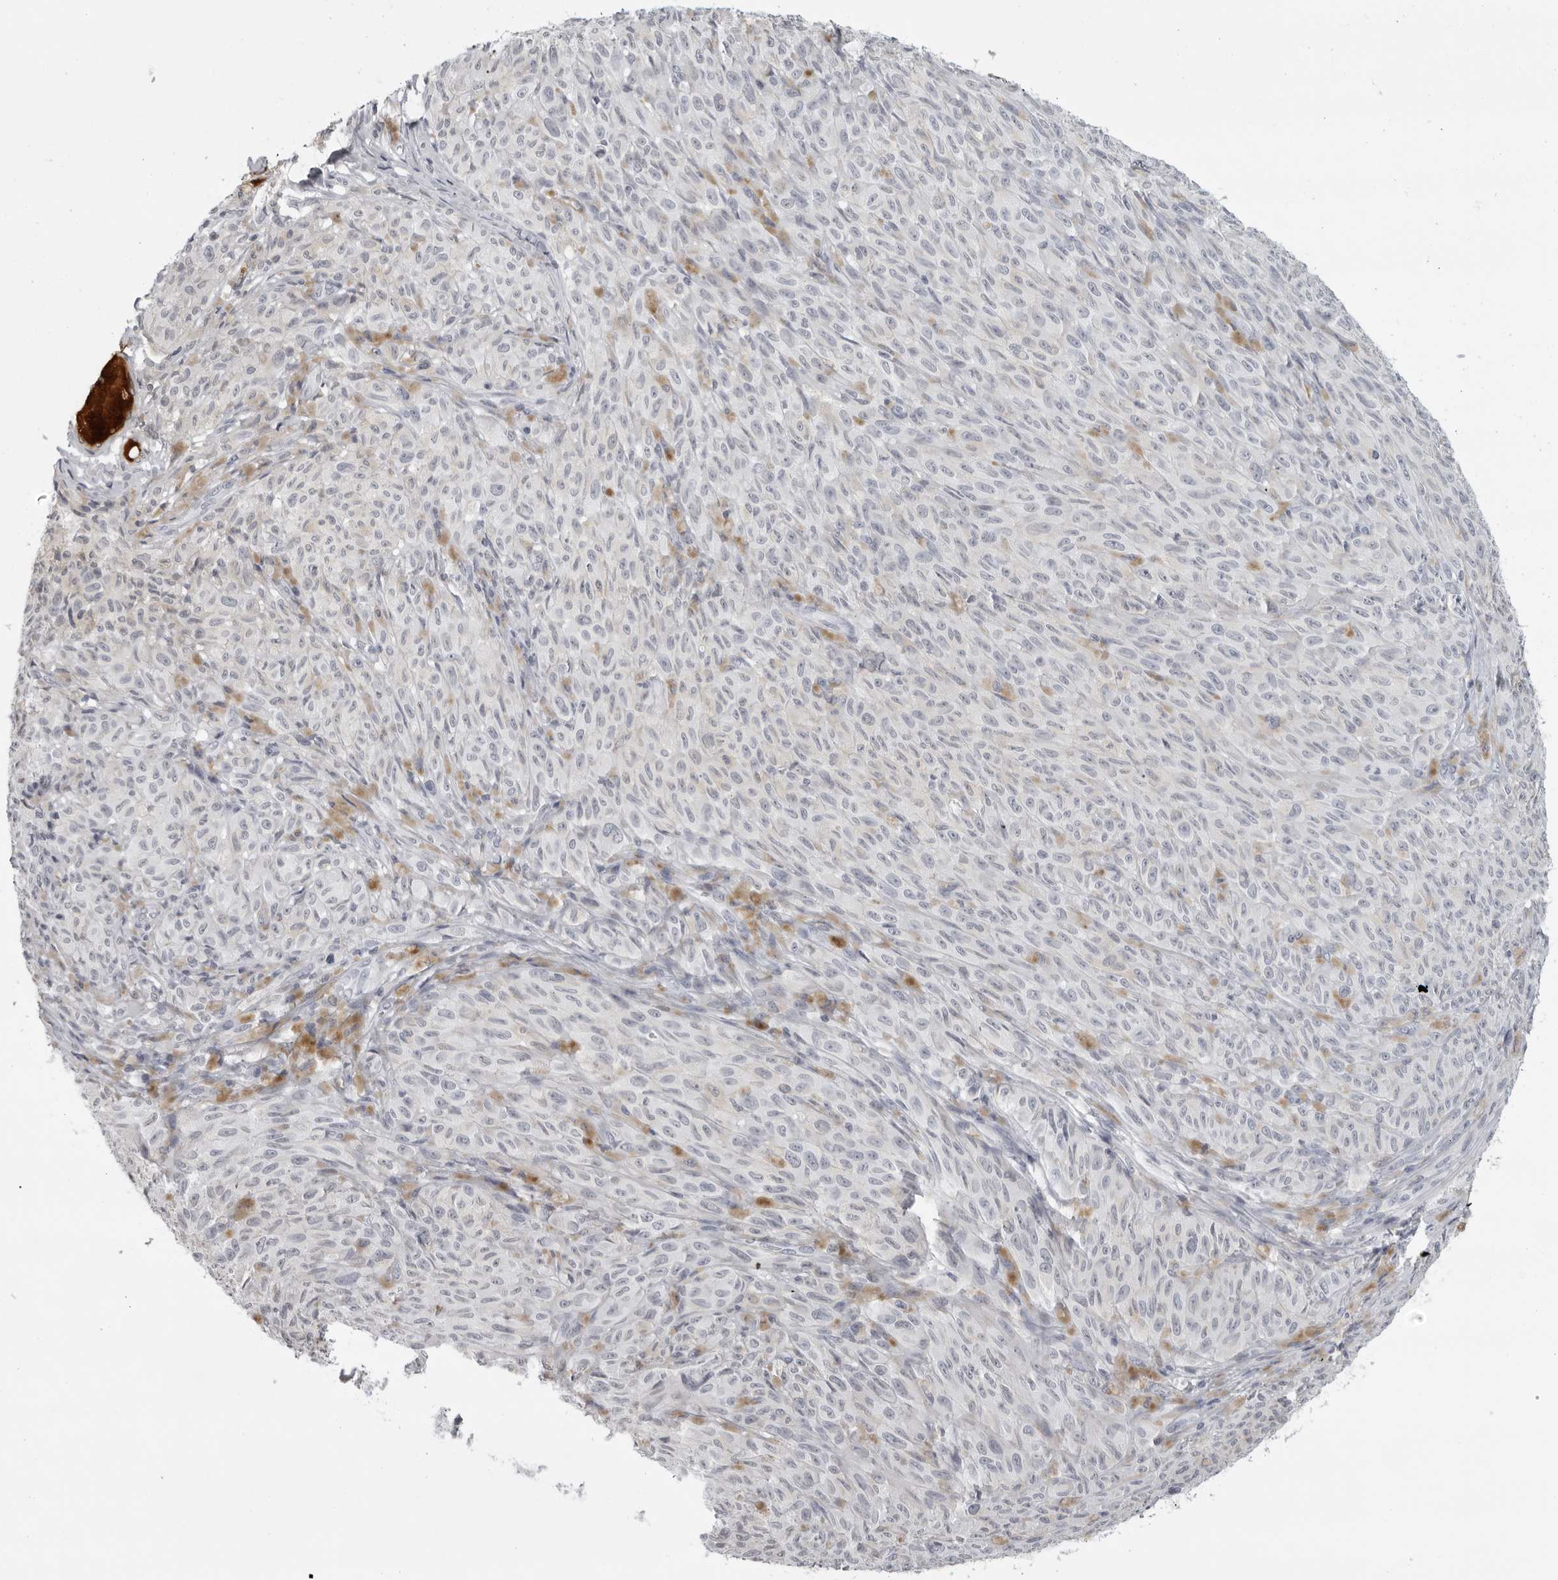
{"staining": {"intensity": "negative", "quantity": "none", "location": "none"}, "tissue": "melanoma", "cell_type": "Tumor cells", "image_type": "cancer", "snomed": [{"axis": "morphology", "description": "Malignant melanoma, NOS"}, {"axis": "topography", "description": "Skin"}], "caption": "The immunohistochemistry micrograph has no significant expression in tumor cells of melanoma tissue. Brightfield microscopy of IHC stained with DAB (brown) and hematoxylin (blue), captured at high magnification.", "gene": "SERPINF2", "patient": {"sex": "female", "age": 82}}